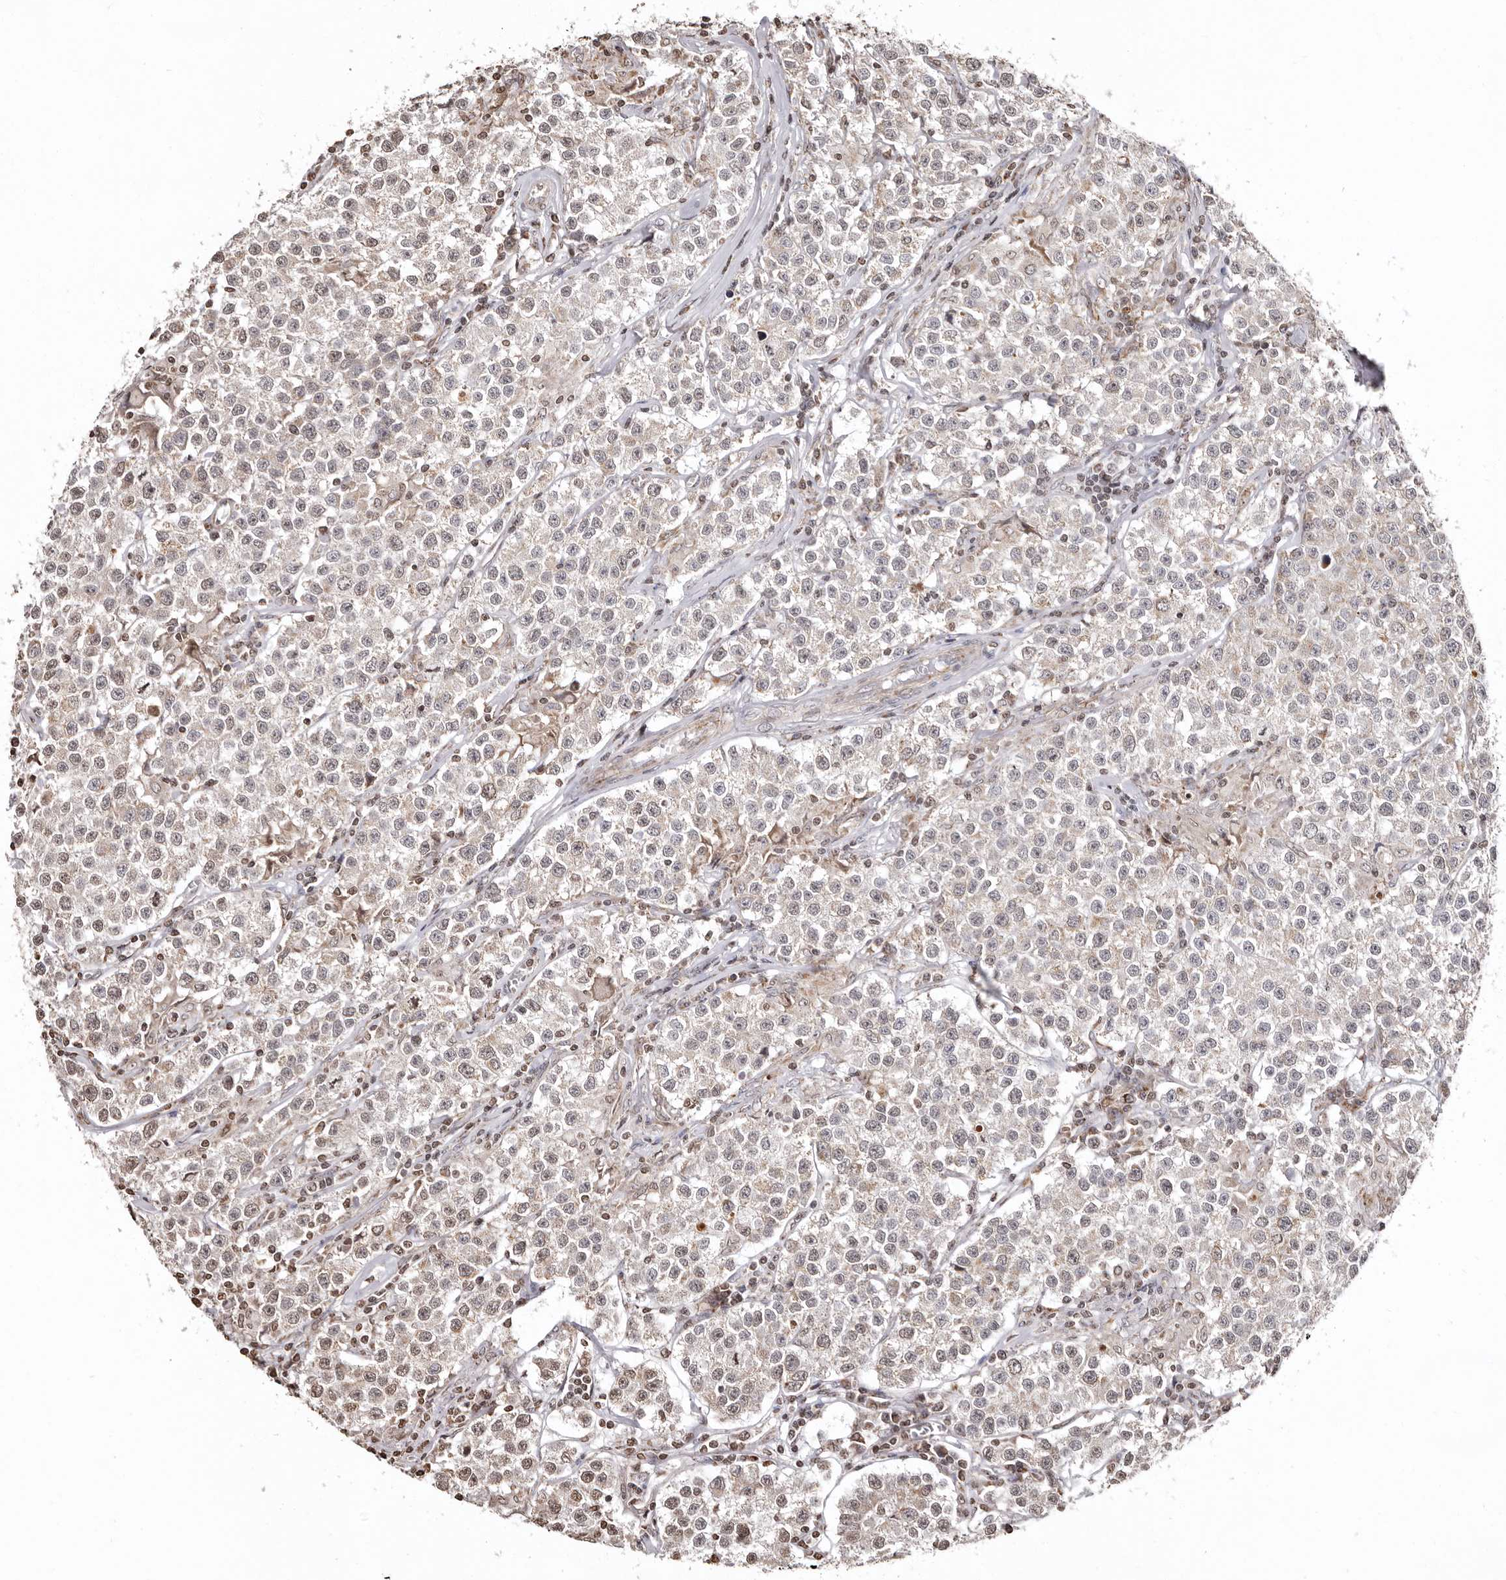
{"staining": {"intensity": "weak", "quantity": "25%-75%", "location": "cytoplasmic/membranous"}, "tissue": "testis cancer", "cell_type": "Tumor cells", "image_type": "cancer", "snomed": [{"axis": "morphology", "description": "Seminoma, NOS"}, {"axis": "morphology", "description": "Carcinoma, Embryonal, NOS"}, {"axis": "topography", "description": "Testis"}], "caption": "Human seminoma (testis) stained with a brown dye exhibits weak cytoplasmic/membranous positive expression in approximately 25%-75% of tumor cells.", "gene": "CCDC190", "patient": {"sex": "male", "age": 43}}